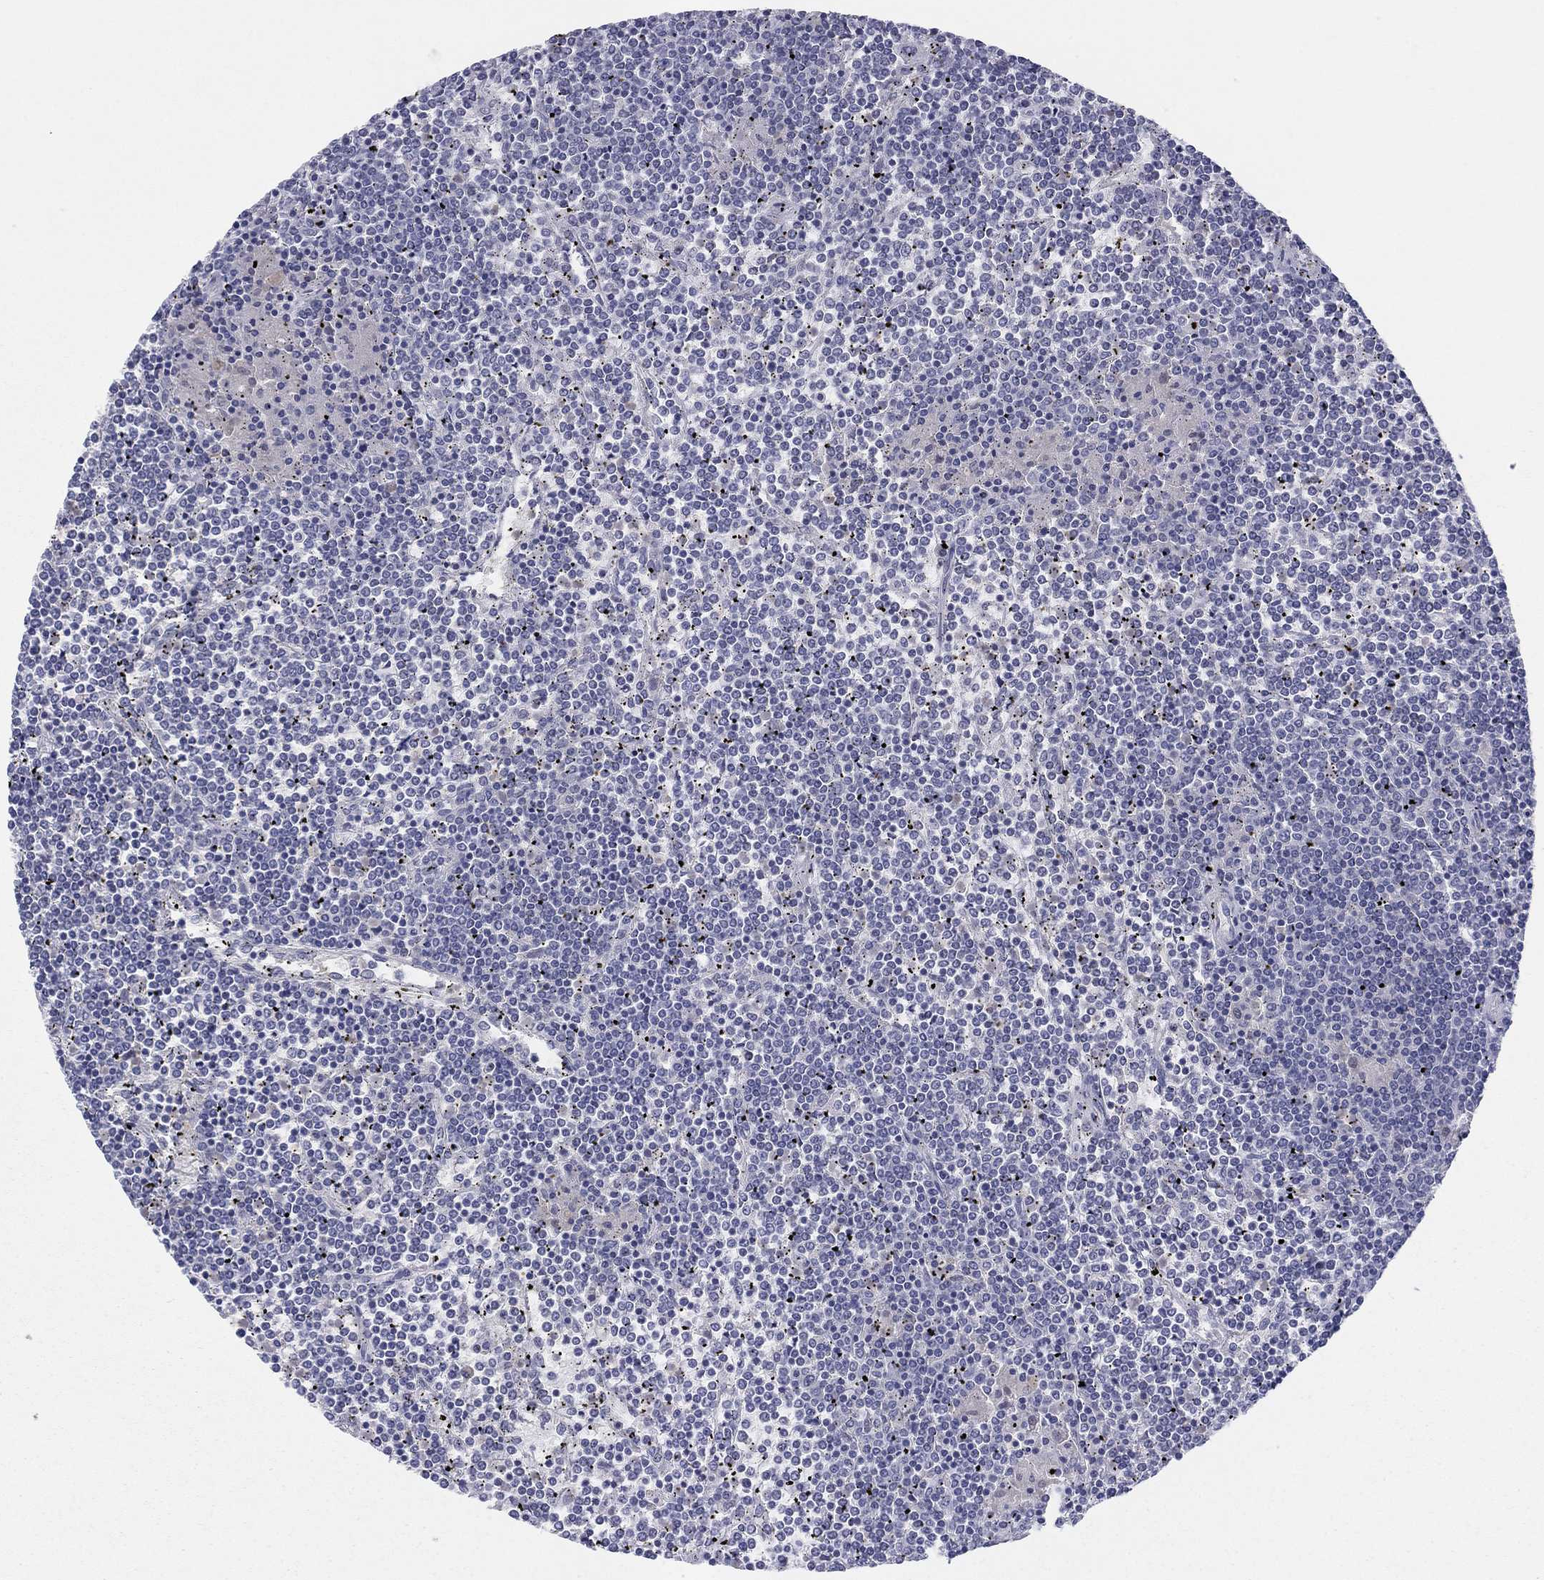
{"staining": {"intensity": "negative", "quantity": "none", "location": "none"}, "tissue": "lymphoma", "cell_type": "Tumor cells", "image_type": "cancer", "snomed": [{"axis": "morphology", "description": "Malignant lymphoma, non-Hodgkin's type, Low grade"}, {"axis": "topography", "description": "Spleen"}], "caption": "Lymphoma was stained to show a protein in brown. There is no significant positivity in tumor cells.", "gene": "PDXK", "patient": {"sex": "female", "age": 19}}